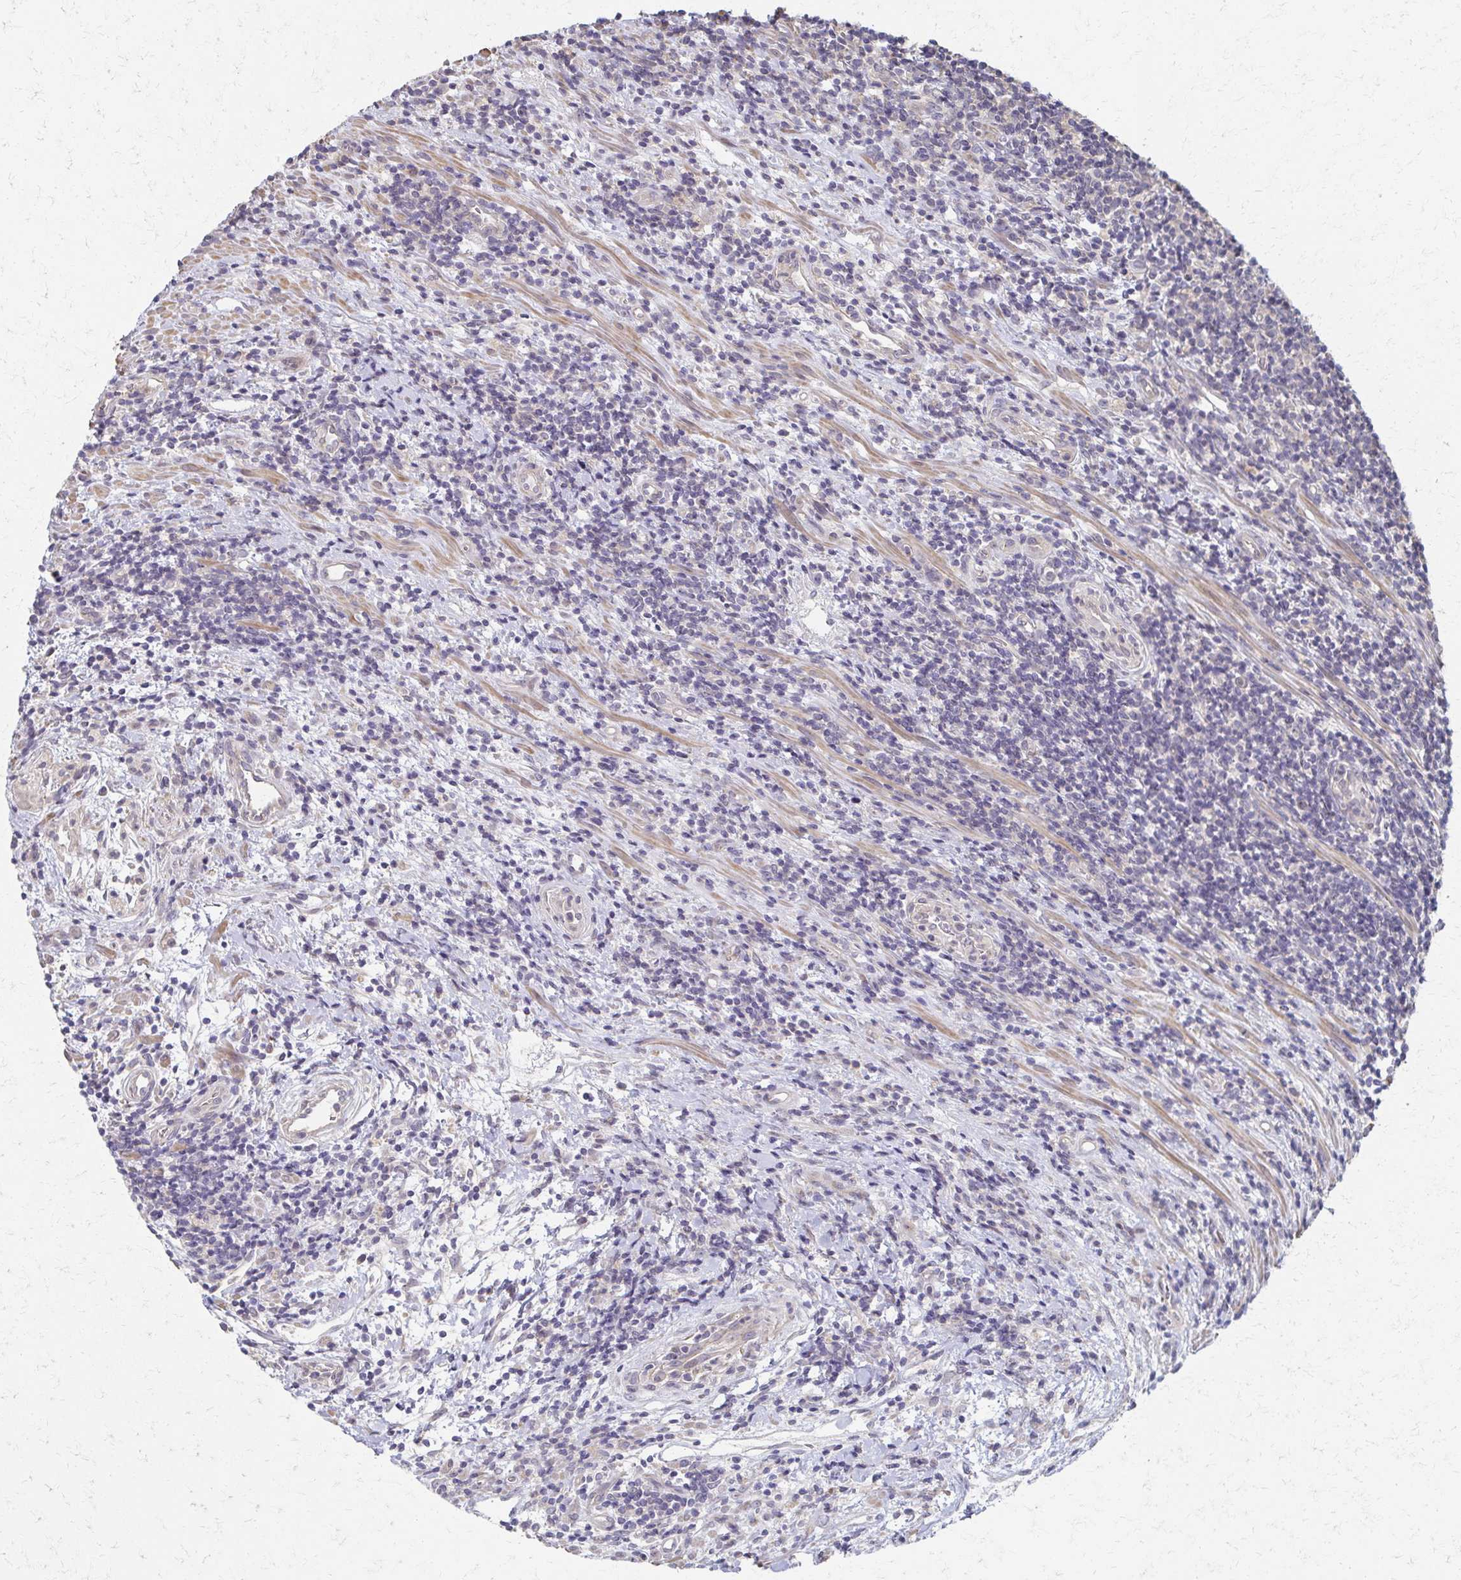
{"staining": {"intensity": "negative", "quantity": "none", "location": "none"}, "tissue": "lymphoma", "cell_type": "Tumor cells", "image_type": "cancer", "snomed": [{"axis": "morphology", "description": "Malignant lymphoma, non-Hodgkin's type, High grade"}, {"axis": "topography", "description": "Small intestine"}], "caption": "Tumor cells are negative for protein expression in human malignant lymphoma, non-Hodgkin's type (high-grade).", "gene": "EOLA2", "patient": {"sex": "female", "age": 56}}